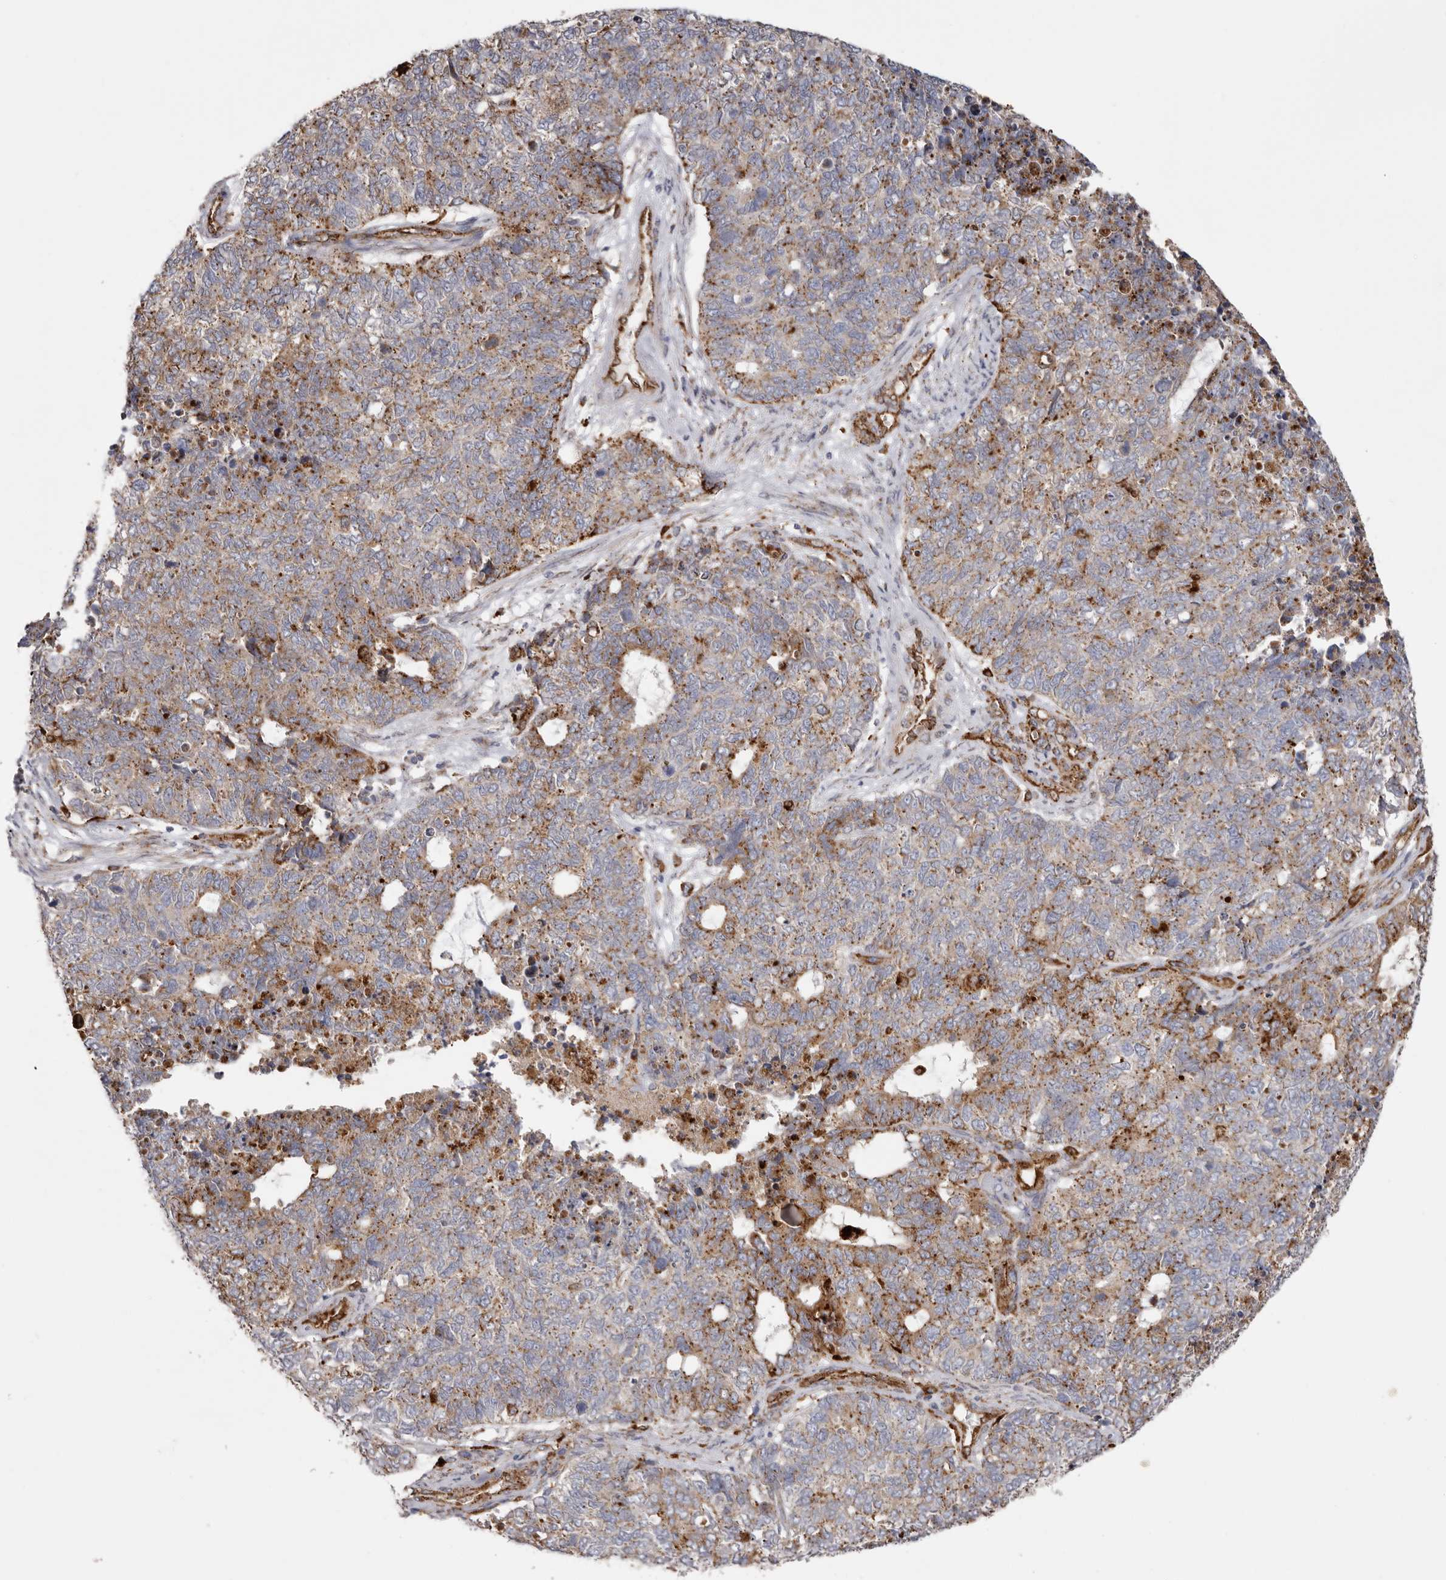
{"staining": {"intensity": "moderate", "quantity": "25%-75%", "location": "cytoplasmic/membranous"}, "tissue": "cervical cancer", "cell_type": "Tumor cells", "image_type": "cancer", "snomed": [{"axis": "morphology", "description": "Squamous cell carcinoma, NOS"}, {"axis": "topography", "description": "Cervix"}], "caption": "IHC (DAB) staining of human cervical cancer shows moderate cytoplasmic/membranous protein positivity in approximately 25%-75% of tumor cells.", "gene": "GRN", "patient": {"sex": "female", "age": 63}}